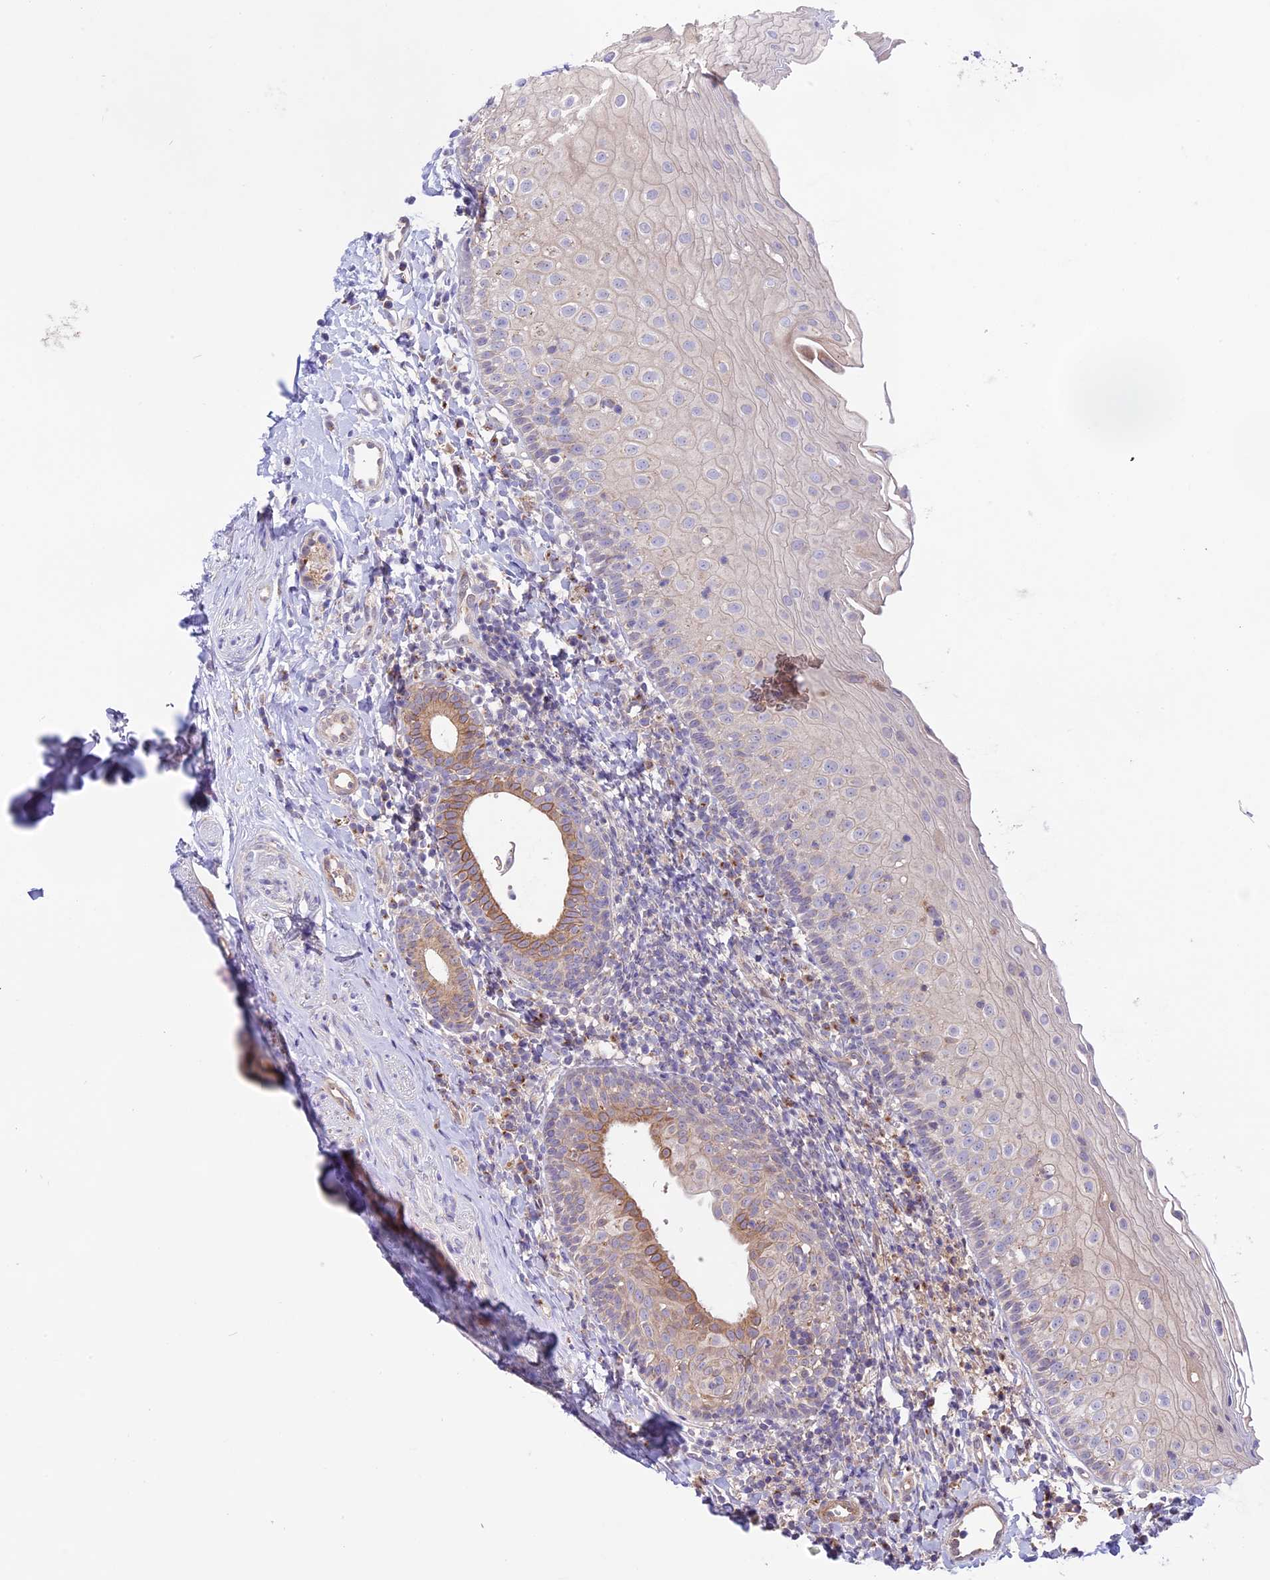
{"staining": {"intensity": "weak", "quantity": "<25%", "location": "cytoplasmic/membranous"}, "tissue": "oral mucosa", "cell_type": "Squamous epithelial cells", "image_type": "normal", "snomed": [{"axis": "morphology", "description": "Normal tissue, NOS"}, {"axis": "topography", "description": "Oral tissue"}], "caption": "Immunohistochemical staining of benign oral mucosa reveals no significant positivity in squamous epithelial cells.", "gene": "COG8", "patient": {"sex": "male", "age": 46}}